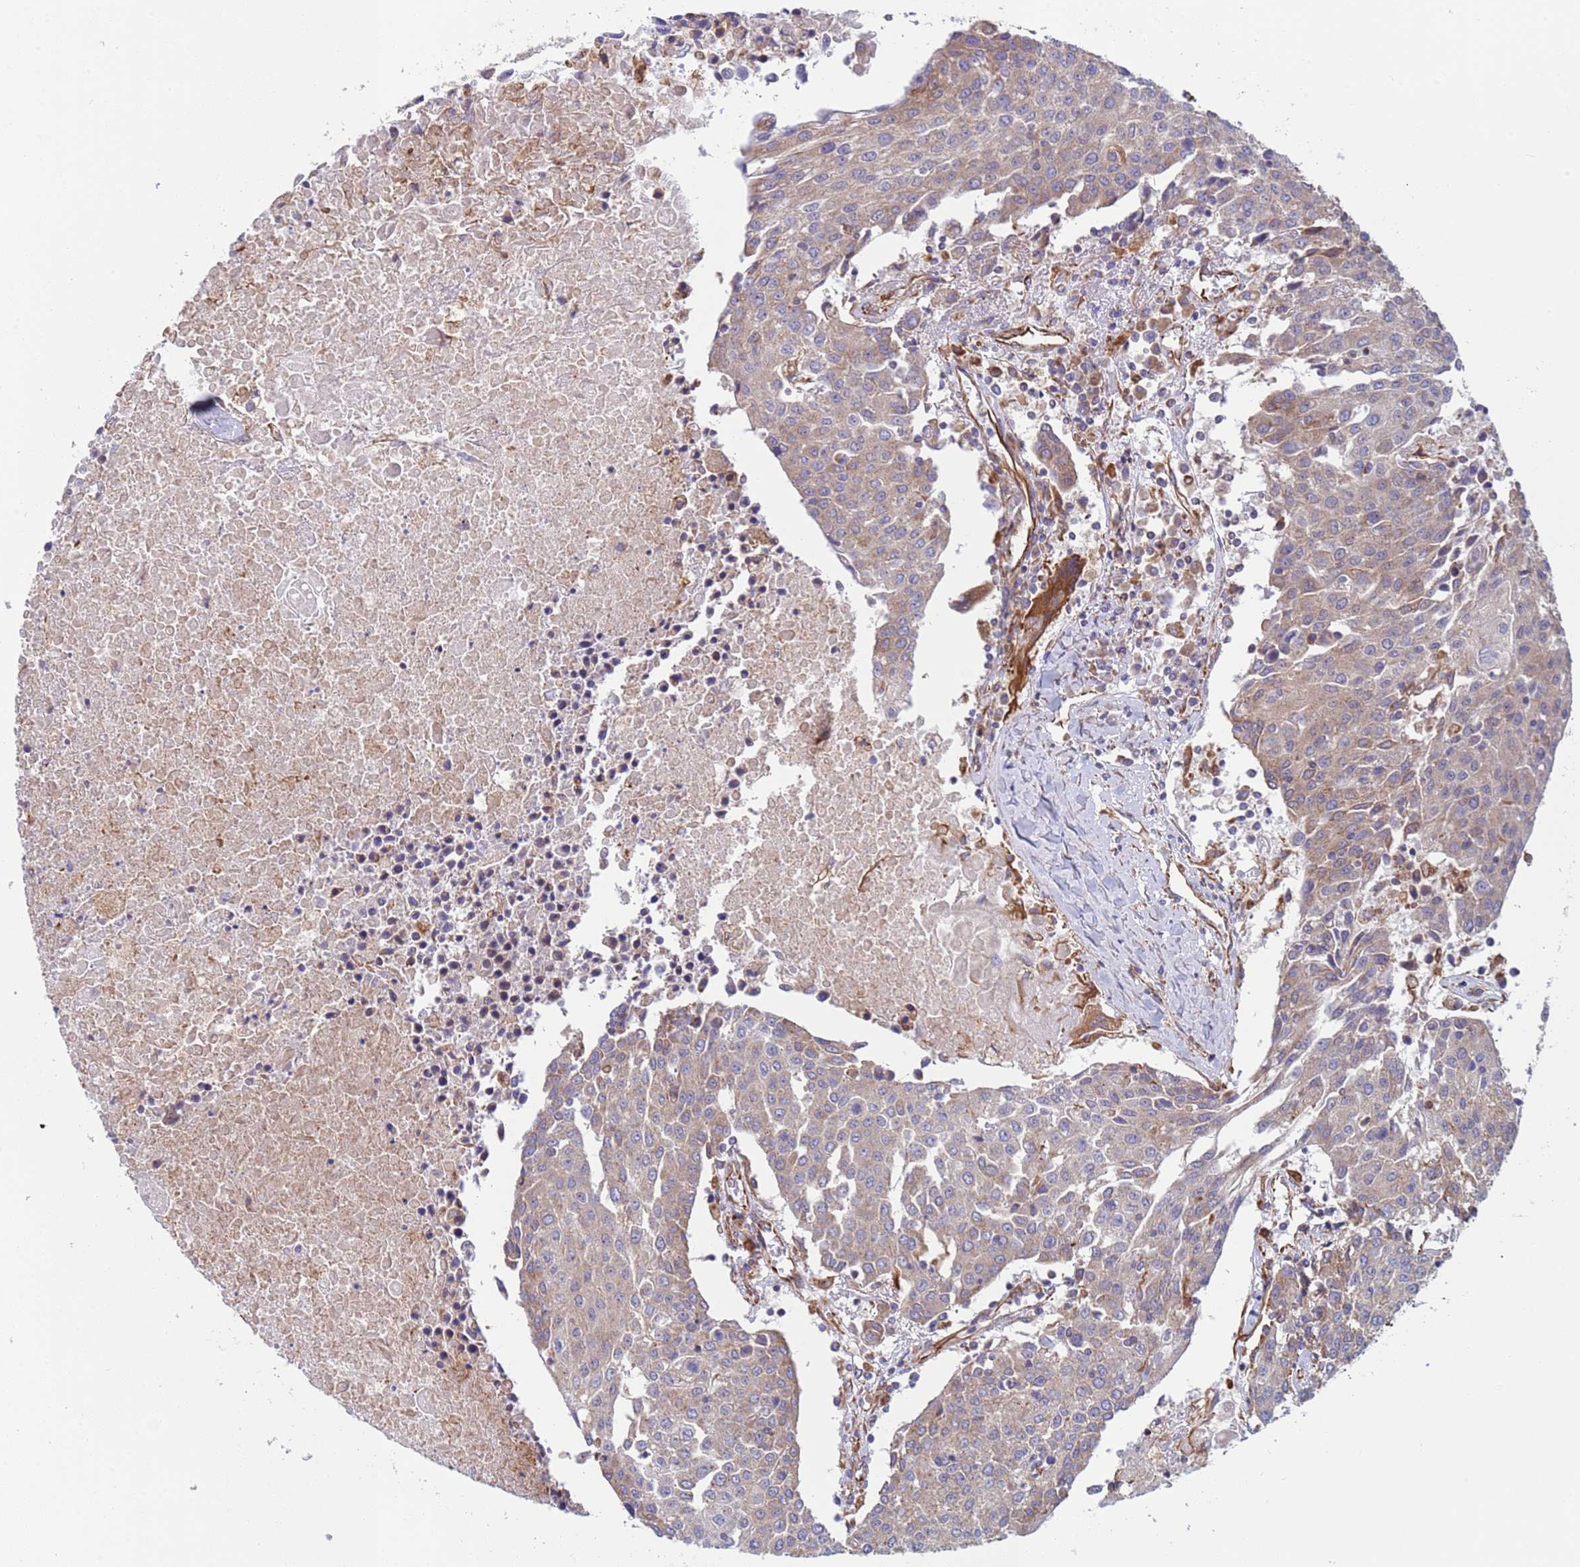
{"staining": {"intensity": "weak", "quantity": "25%-75%", "location": "cytoplasmic/membranous"}, "tissue": "urothelial cancer", "cell_type": "Tumor cells", "image_type": "cancer", "snomed": [{"axis": "morphology", "description": "Urothelial carcinoma, High grade"}, {"axis": "topography", "description": "Urinary bladder"}], "caption": "Immunohistochemical staining of human urothelial cancer shows weak cytoplasmic/membranous protein expression in about 25%-75% of tumor cells. Using DAB (brown) and hematoxylin (blue) stains, captured at high magnification using brightfield microscopy.", "gene": "NUDT12", "patient": {"sex": "female", "age": 85}}